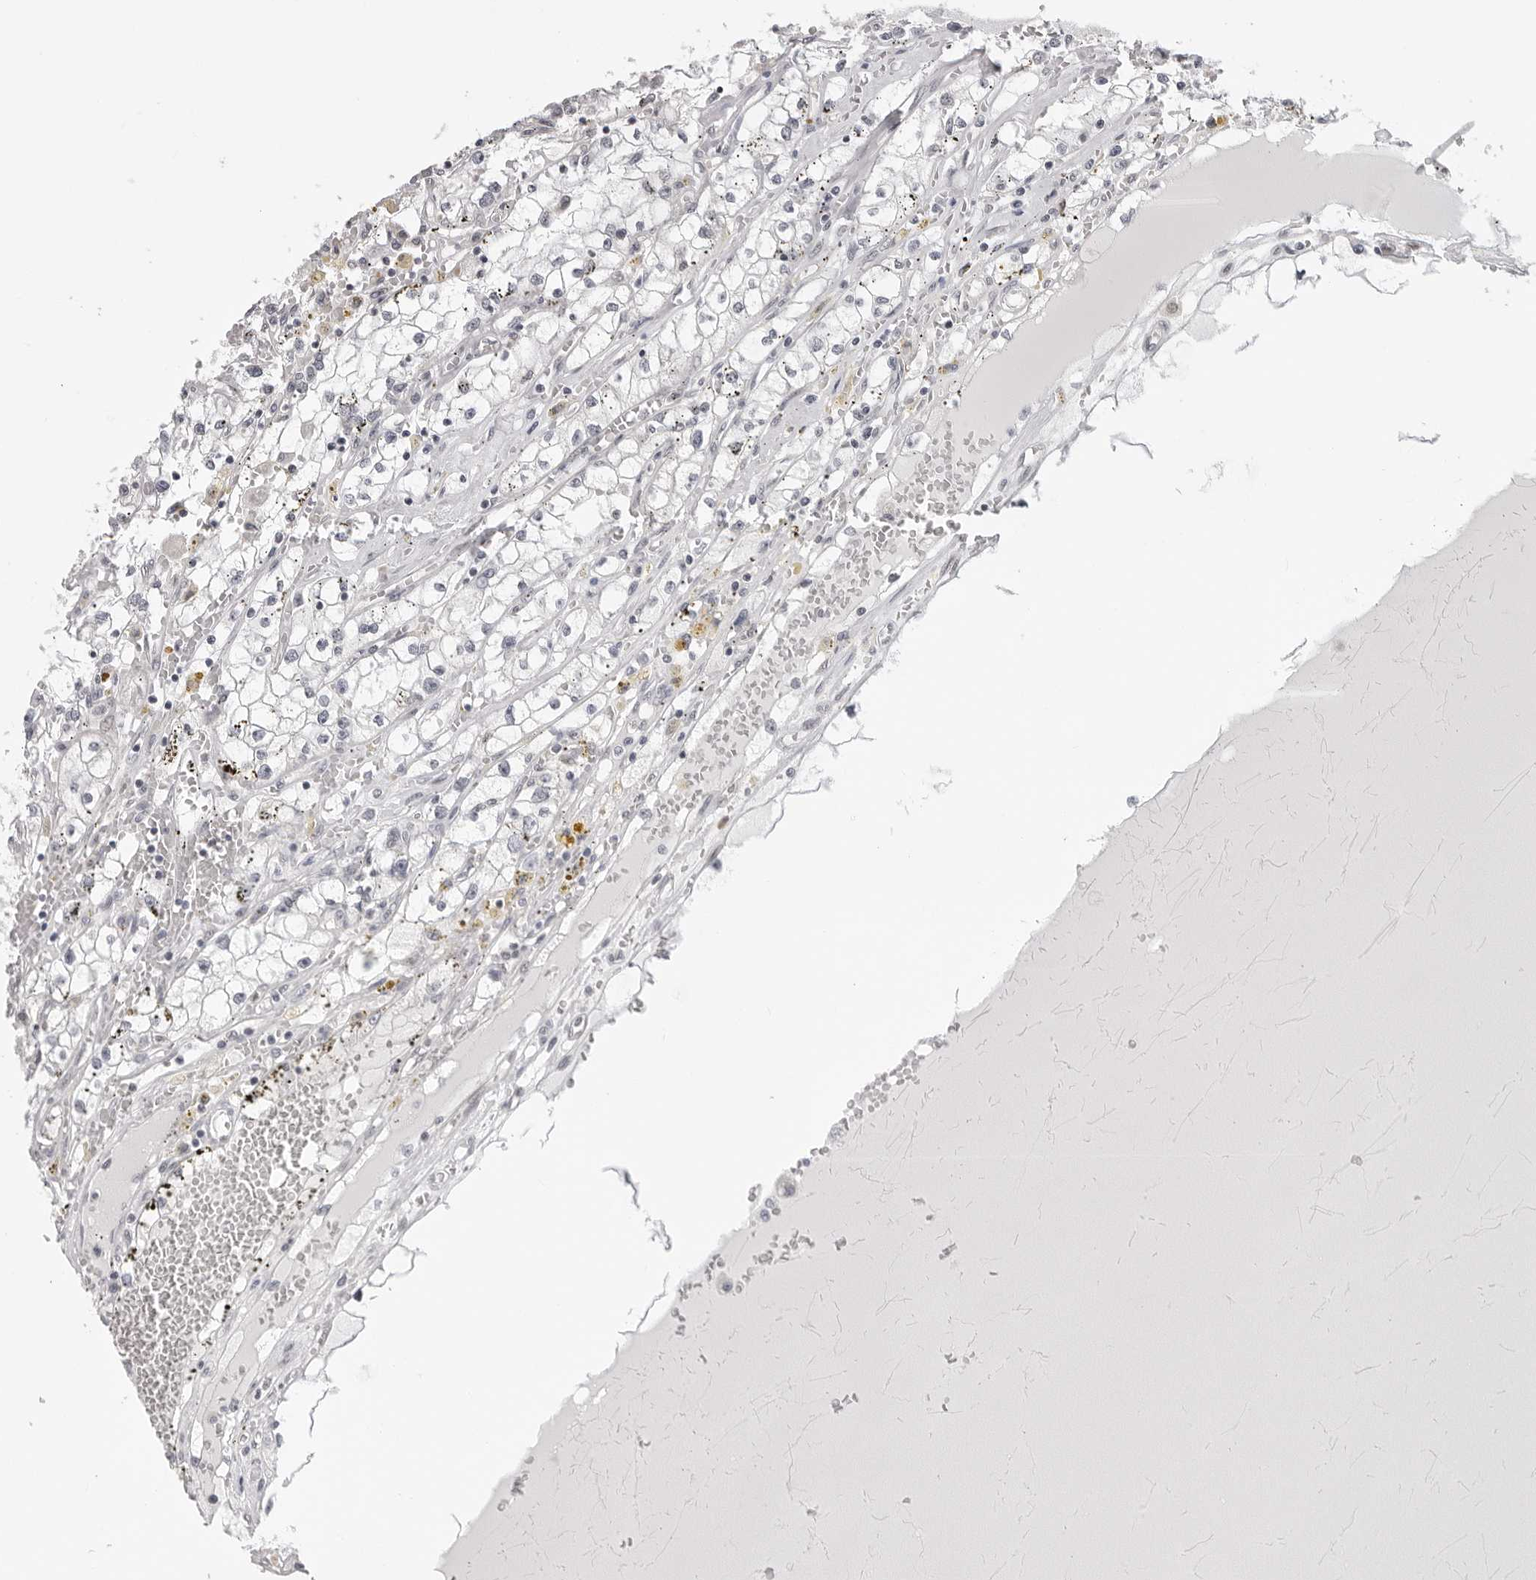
{"staining": {"intensity": "negative", "quantity": "none", "location": "none"}, "tissue": "renal cancer", "cell_type": "Tumor cells", "image_type": "cancer", "snomed": [{"axis": "morphology", "description": "Adenocarcinoma, NOS"}, {"axis": "topography", "description": "Kidney"}], "caption": "A photomicrograph of adenocarcinoma (renal) stained for a protein reveals no brown staining in tumor cells.", "gene": "CASP7", "patient": {"sex": "male", "age": 56}}